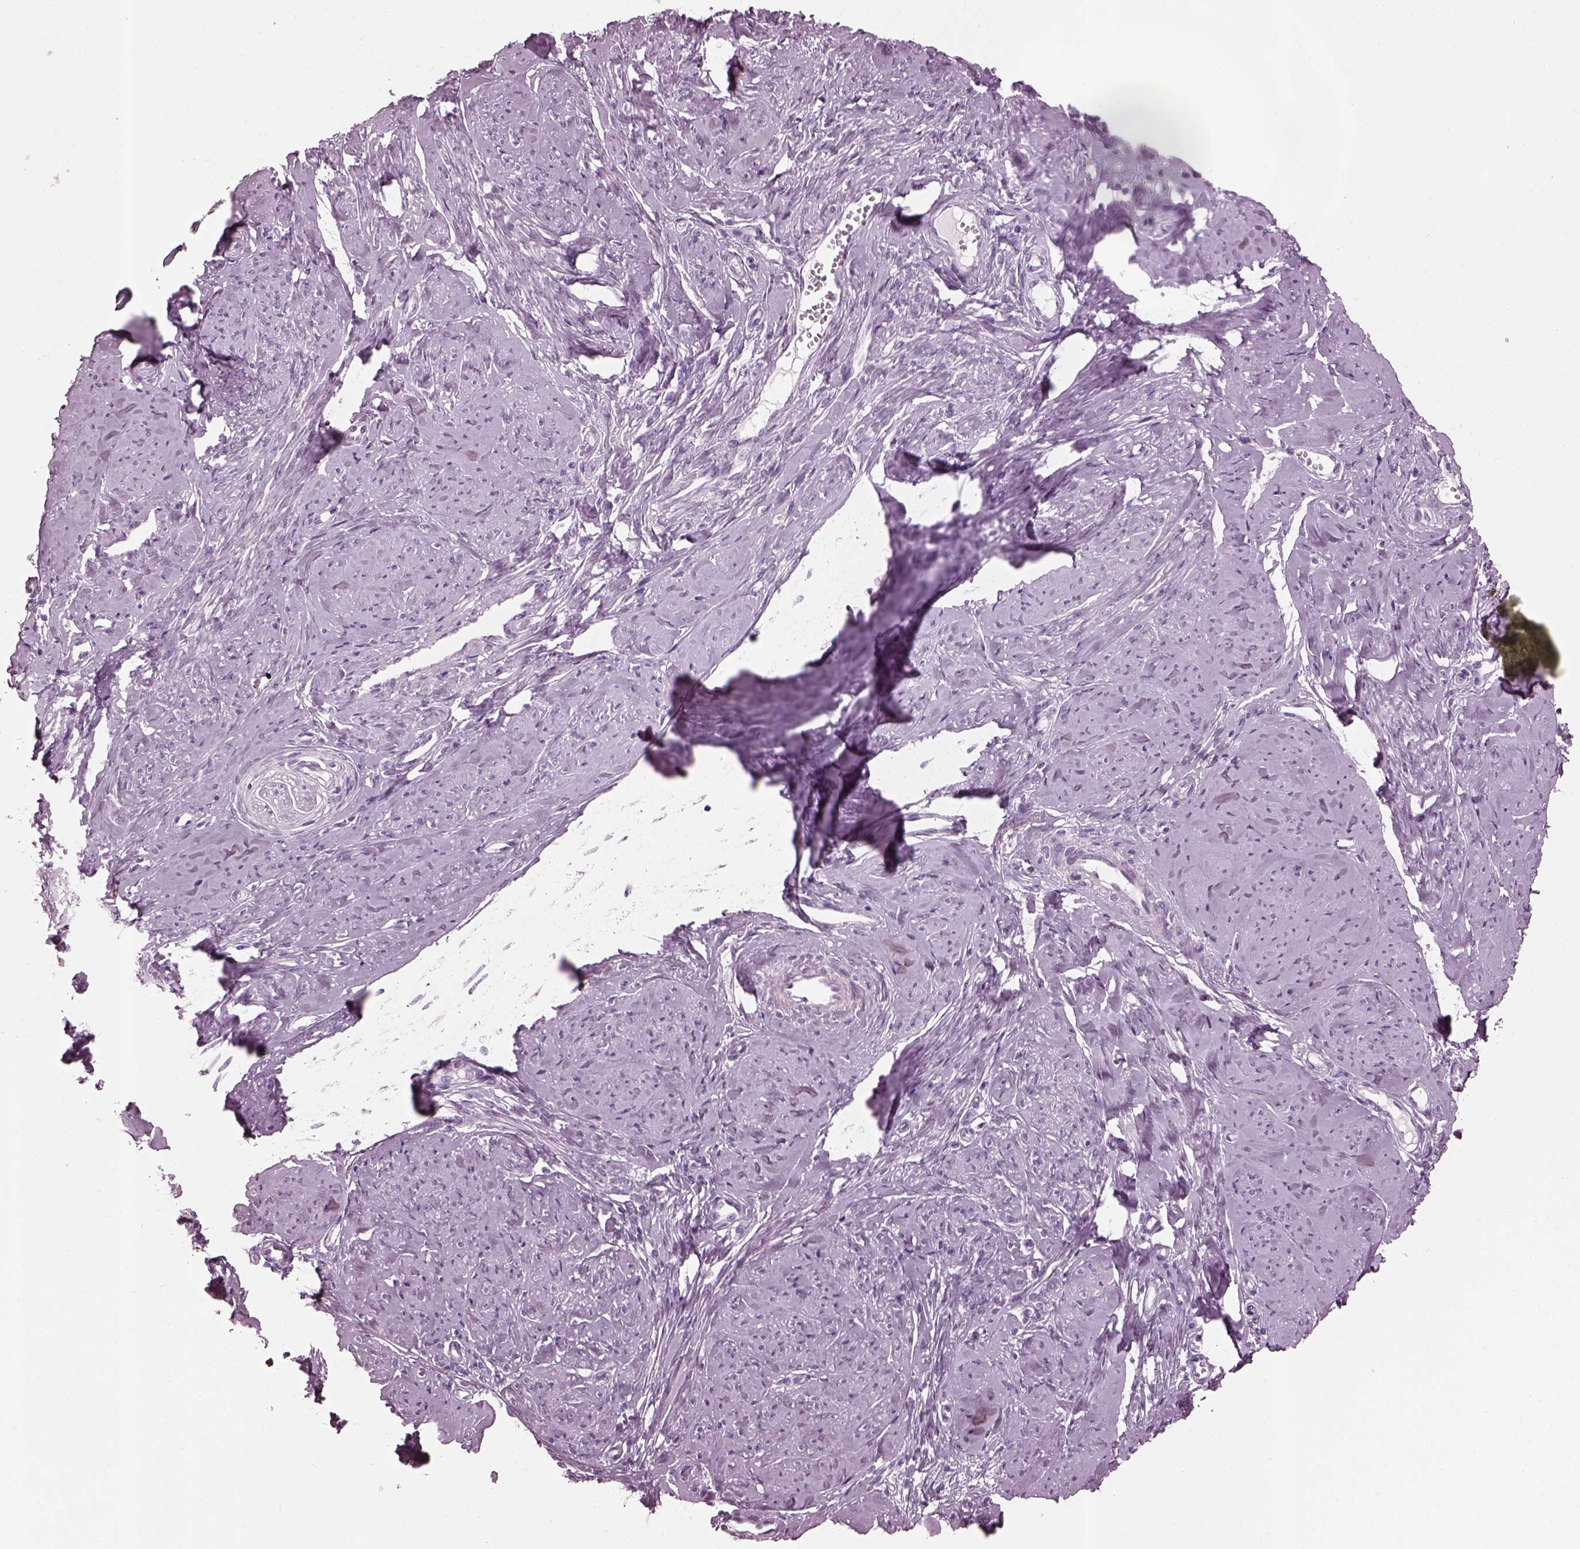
{"staining": {"intensity": "negative", "quantity": "none", "location": "none"}, "tissue": "smooth muscle", "cell_type": "Smooth muscle cells", "image_type": "normal", "snomed": [{"axis": "morphology", "description": "Normal tissue, NOS"}, {"axis": "topography", "description": "Smooth muscle"}], "caption": "DAB (3,3'-diaminobenzidine) immunohistochemical staining of normal smooth muscle demonstrates no significant positivity in smooth muscle cells.", "gene": "SLC6A17", "patient": {"sex": "female", "age": 48}}